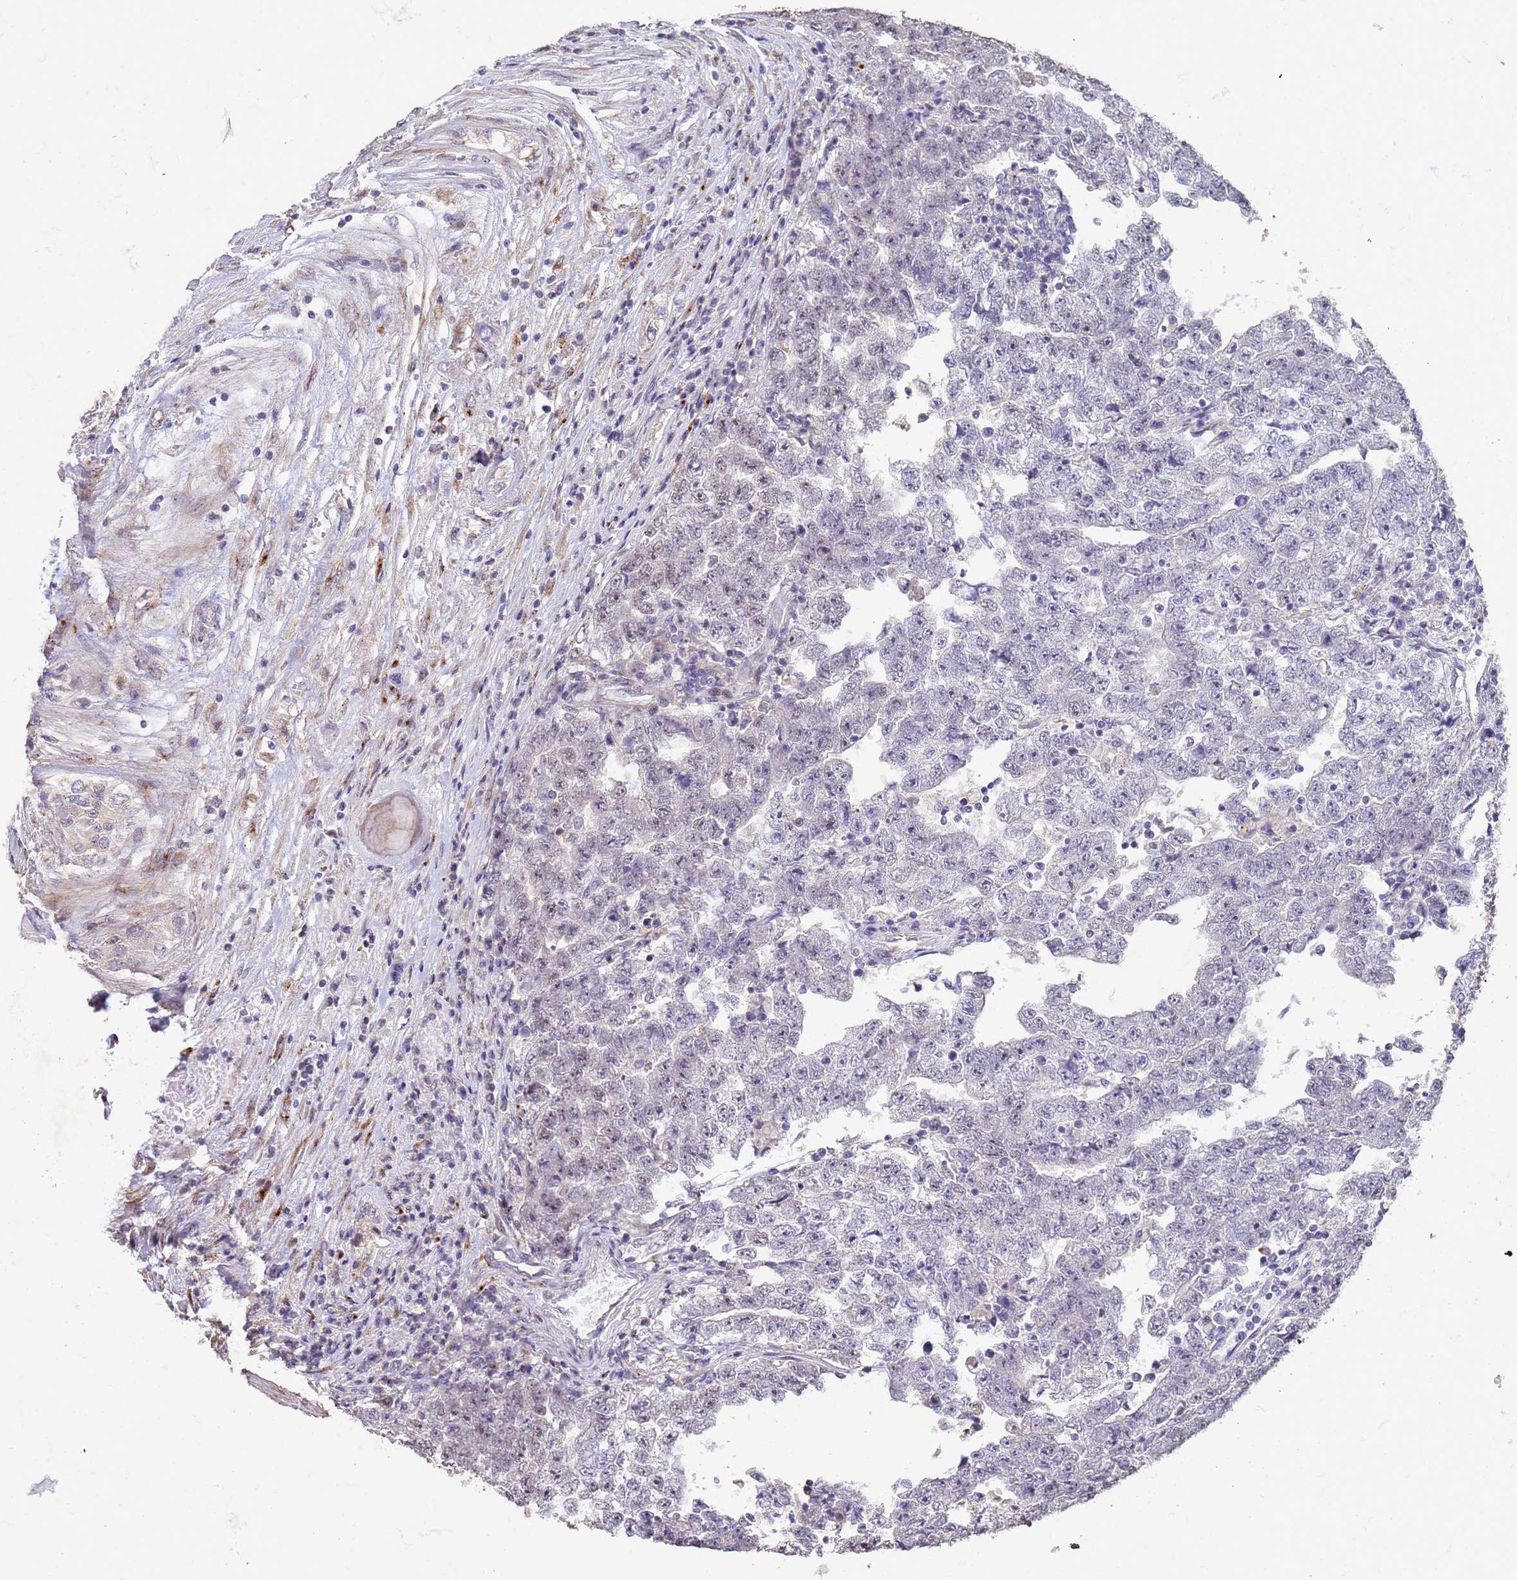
{"staining": {"intensity": "negative", "quantity": "none", "location": "none"}, "tissue": "testis cancer", "cell_type": "Tumor cells", "image_type": "cancer", "snomed": [{"axis": "morphology", "description": "Carcinoma, Embryonal, NOS"}, {"axis": "topography", "description": "Testis"}], "caption": "This is an IHC histopathology image of human testis cancer. There is no positivity in tumor cells.", "gene": "SLC25A15", "patient": {"sex": "male", "age": 25}}